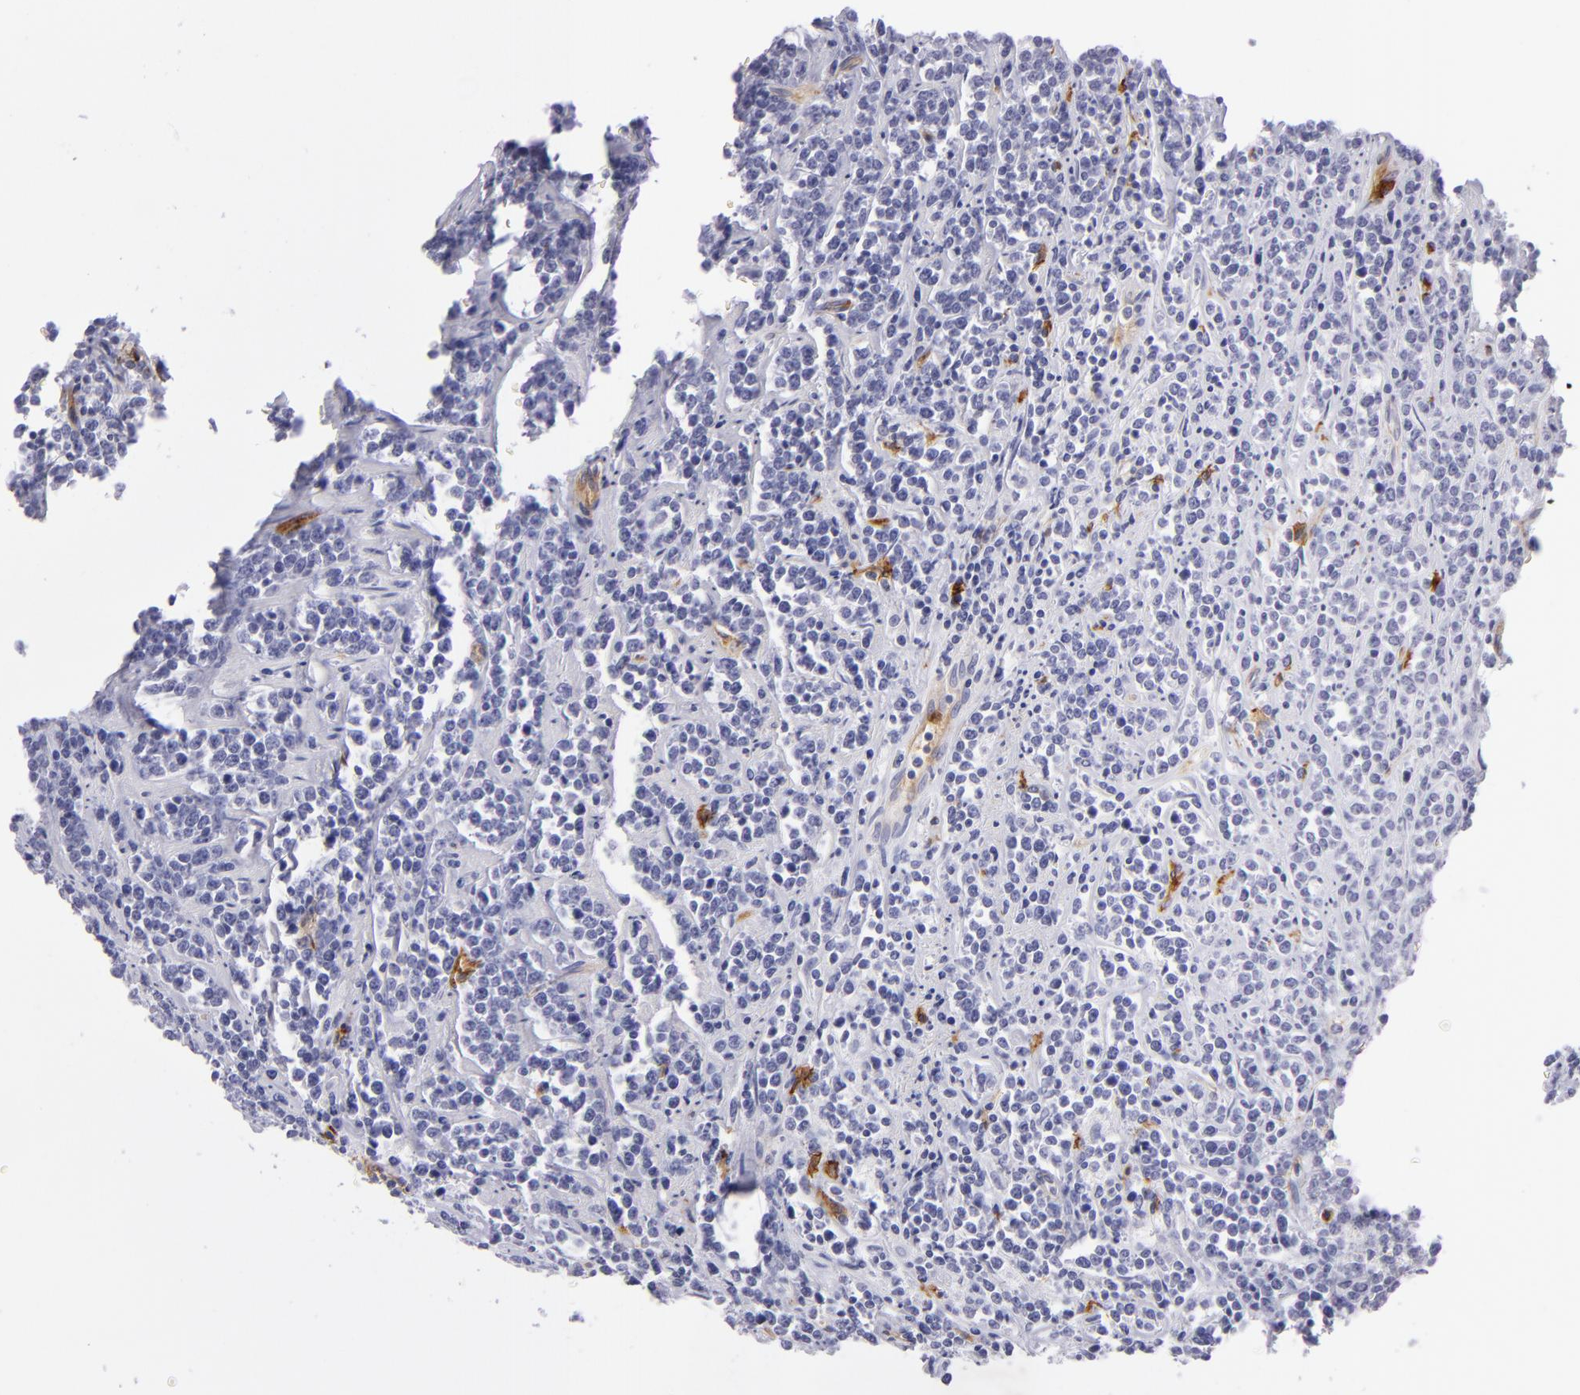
{"staining": {"intensity": "negative", "quantity": "none", "location": "none"}, "tissue": "lymphoma", "cell_type": "Tumor cells", "image_type": "cancer", "snomed": [{"axis": "morphology", "description": "Malignant lymphoma, non-Hodgkin's type, High grade"}, {"axis": "topography", "description": "Small intestine"}, {"axis": "topography", "description": "Colon"}], "caption": "IHC histopathology image of neoplastic tissue: high-grade malignant lymphoma, non-Hodgkin's type stained with DAB (3,3'-diaminobenzidine) displays no significant protein staining in tumor cells.", "gene": "THBD", "patient": {"sex": "male", "age": 8}}